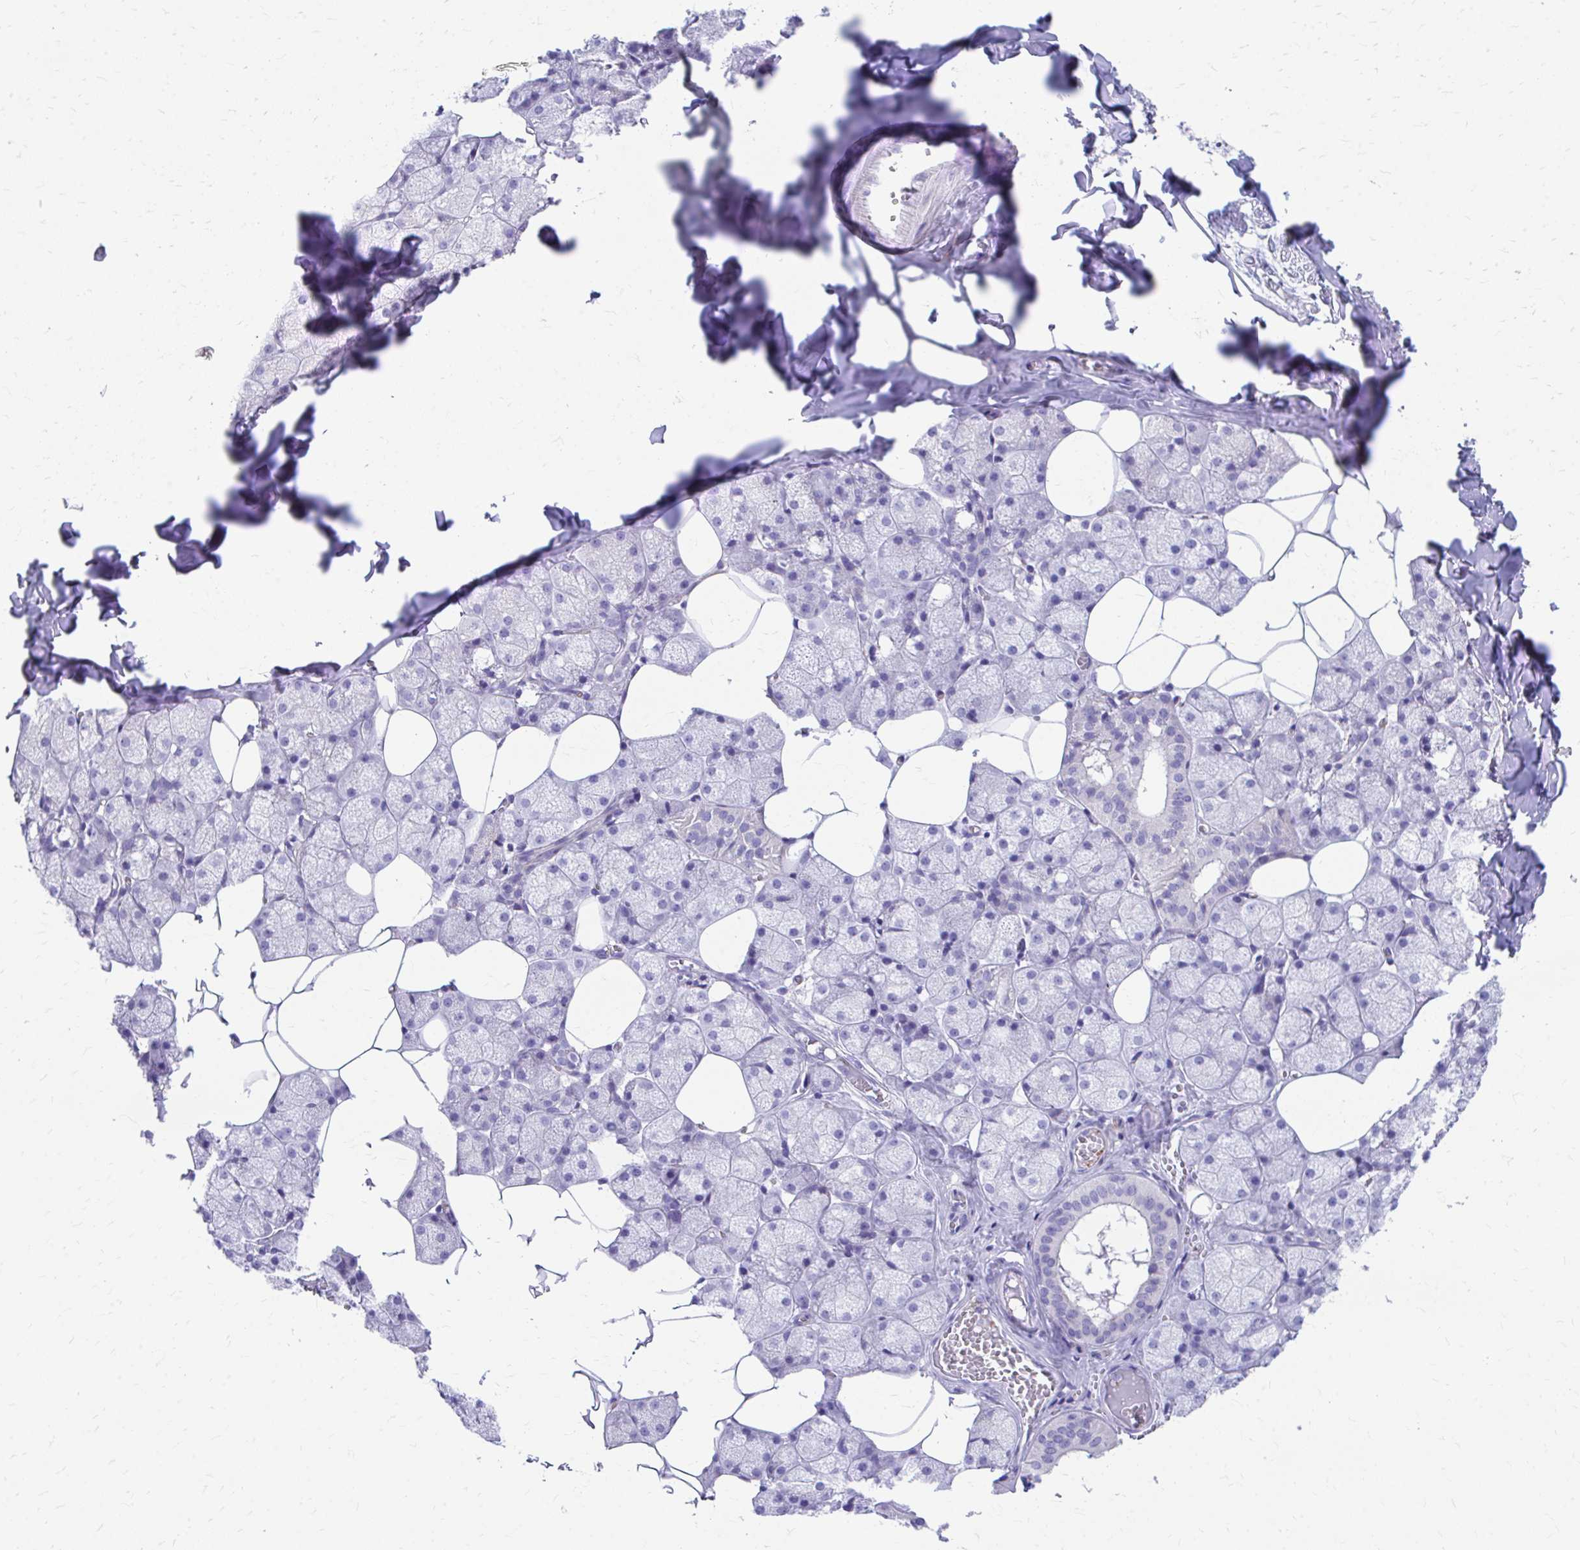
{"staining": {"intensity": "negative", "quantity": "none", "location": "none"}, "tissue": "salivary gland", "cell_type": "Glandular cells", "image_type": "normal", "snomed": [{"axis": "morphology", "description": "Normal tissue, NOS"}, {"axis": "topography", "description": "Salivary gland"}, {"axis": "topography", "description": "Peripheral nerve tissue"}], "caption": "This is an immunohistochemistry (IHC) photomicrograph of benign human salivary gland. There is no staining in glandular cells.", "gene": "ENSG00000285953", "patient": {"sex": "male", "age": 38}}